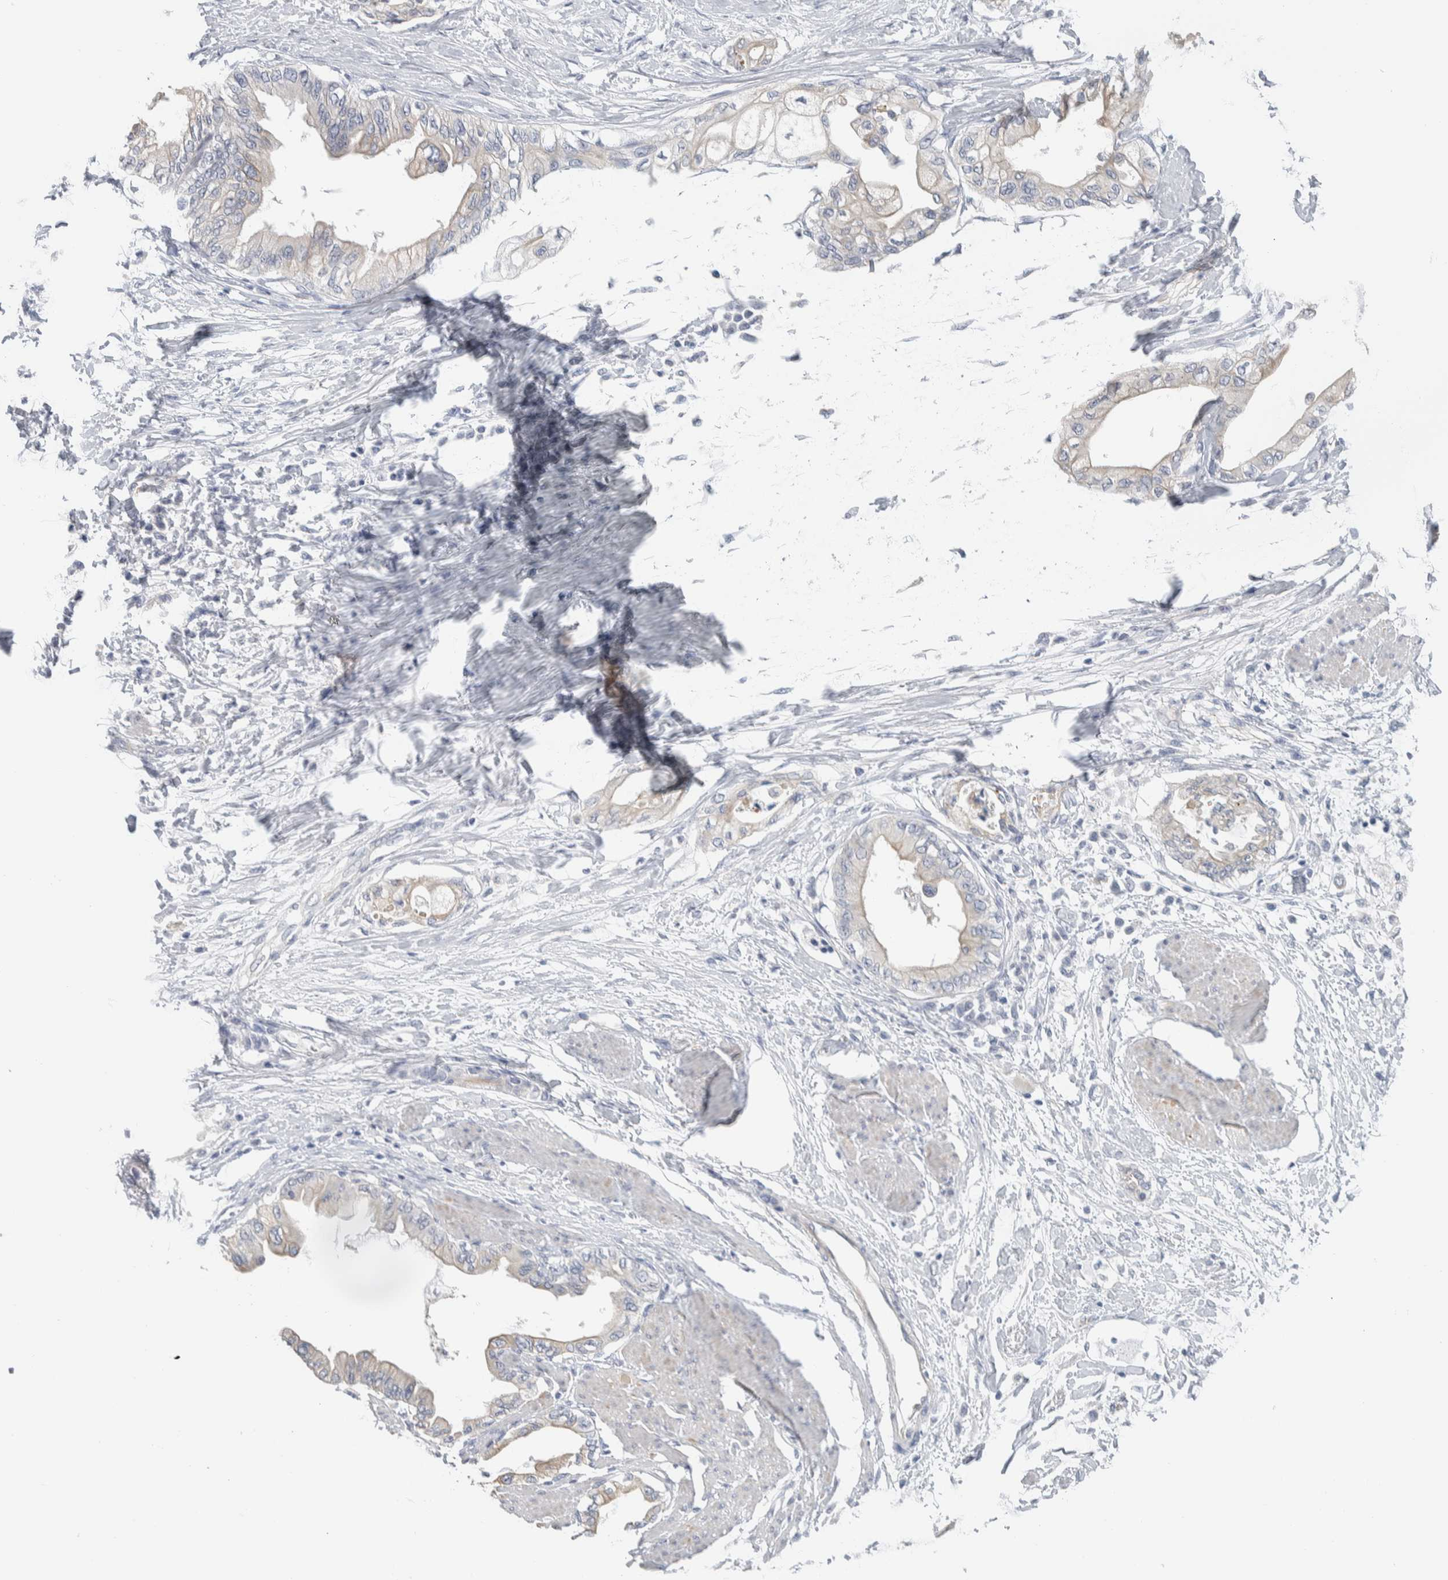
{"staining": {"intensity": "weak", "quantity": "<25%", "location": "cytoplasmic/membranous"}, "tissue": "pancreatic cancer", "cell_type": "Tumor cells", "image_type": "cancer", "snomed": [{"axis": "morphology", "description": "Normal tissue, NOS"}, {"axis": "morphology", "description": "Adenocarcinoma, NOS"}, {"axis": "topography", "description": "Pancreas"}, {"axis": "topography", "description": "Duodenum"}], "caption": "IHC micrograph of pancreatic cancer (adenocarcinoma) stained for a protein (brown), which shows no expression in tumor cells.", "gene": "NEFM", "patient": {"sex": "female", "age": 60}}